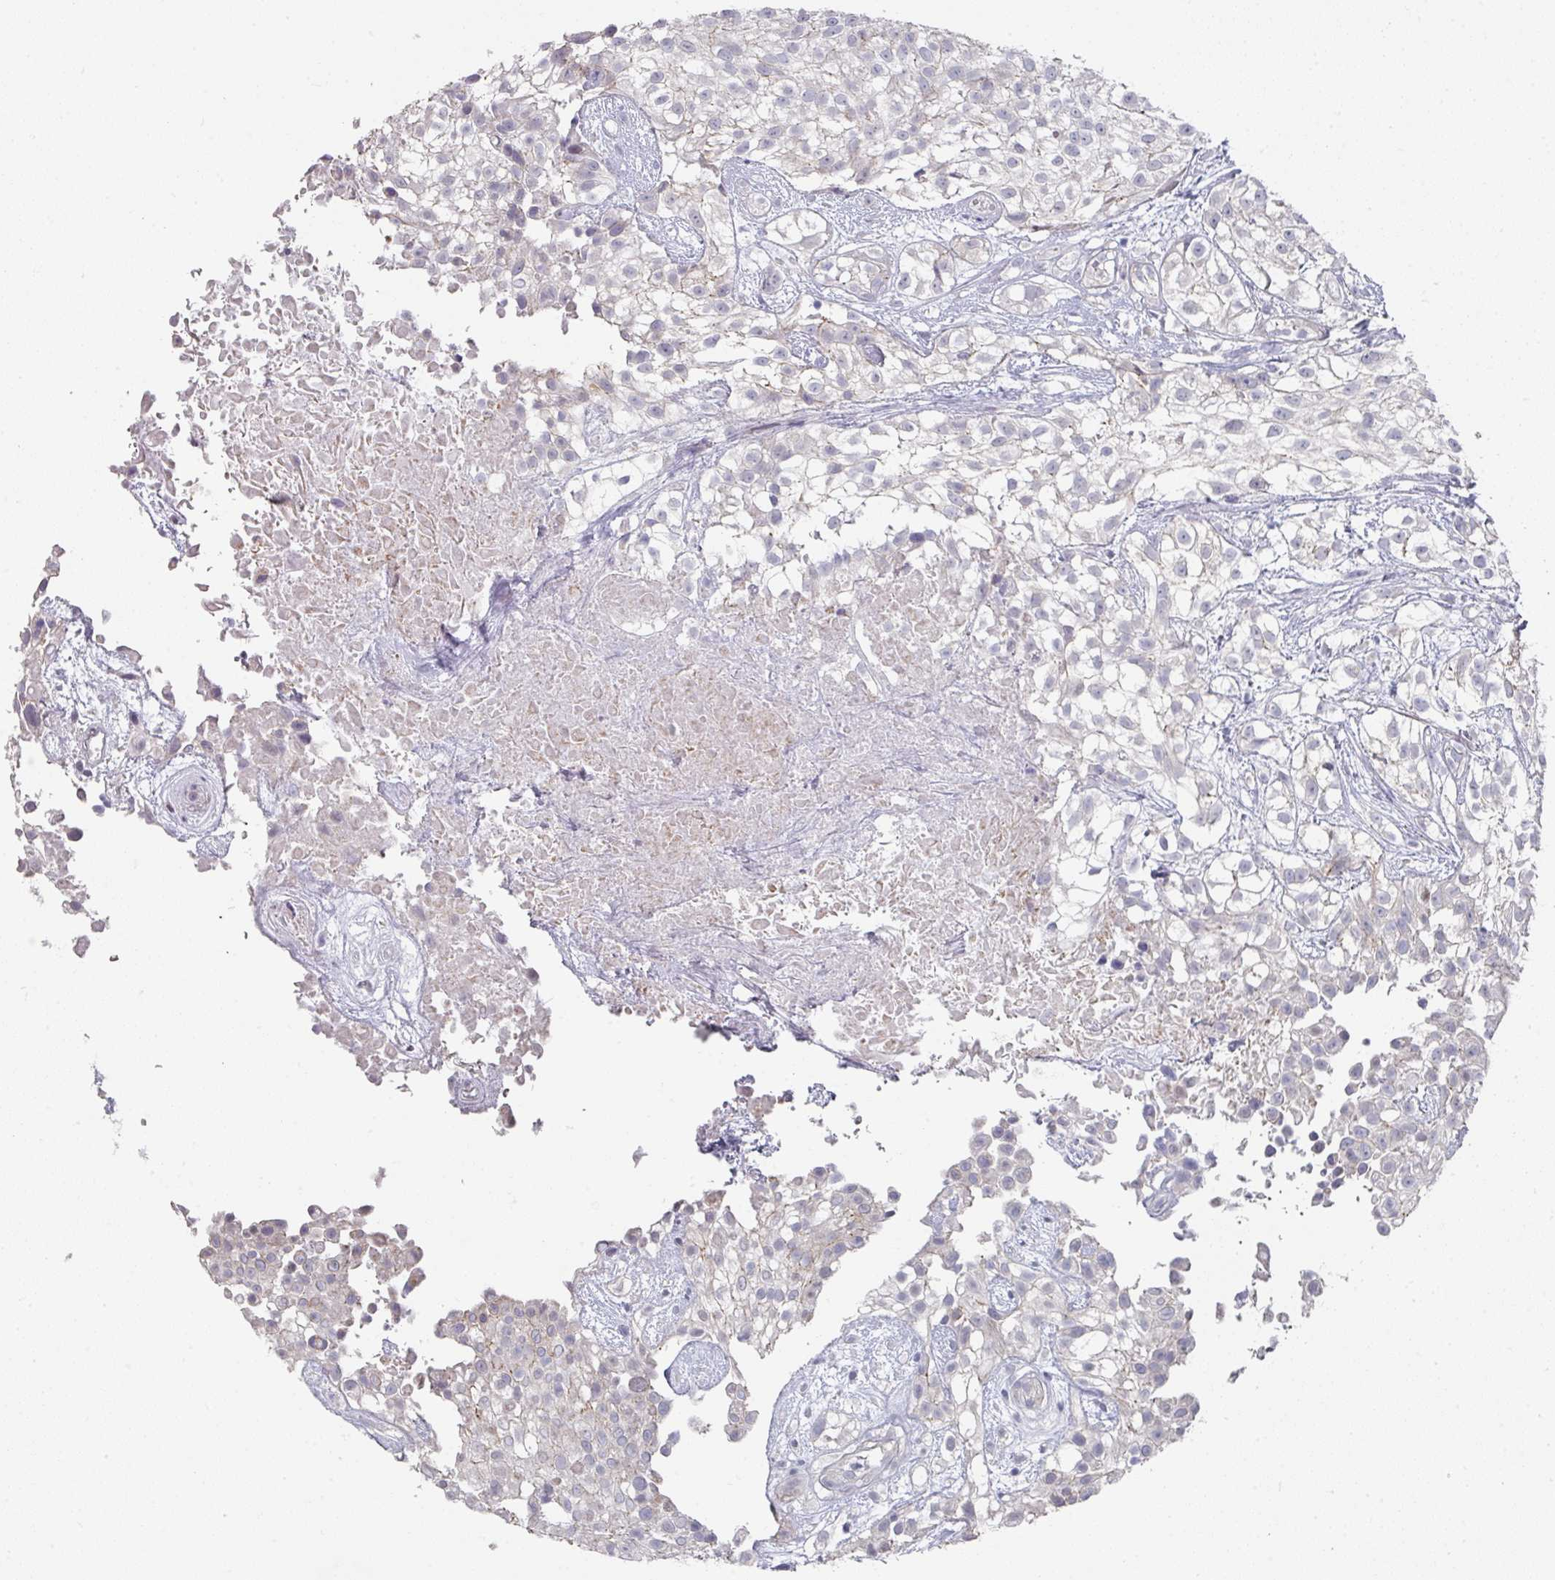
{"staining": {"intensity": "negative", "quantity": "none", "location": "none"}, "tissue": "urothelial cancer", "cell_type": "Tumor cells", "image_type": "cancer", "snomed": [{"axis": "morphology", "description": "Urothelial carcinoma, High grade"}, {"axis": "topography", "description": "Urinary bladder"}], "caption": "Urothelial carcinoma (high-grade) was stained to show a protein in brown. There is no significant expression in tumor cells.", "gene": "NT5C1A", "patient": {"sex": "male", "age": 56}}